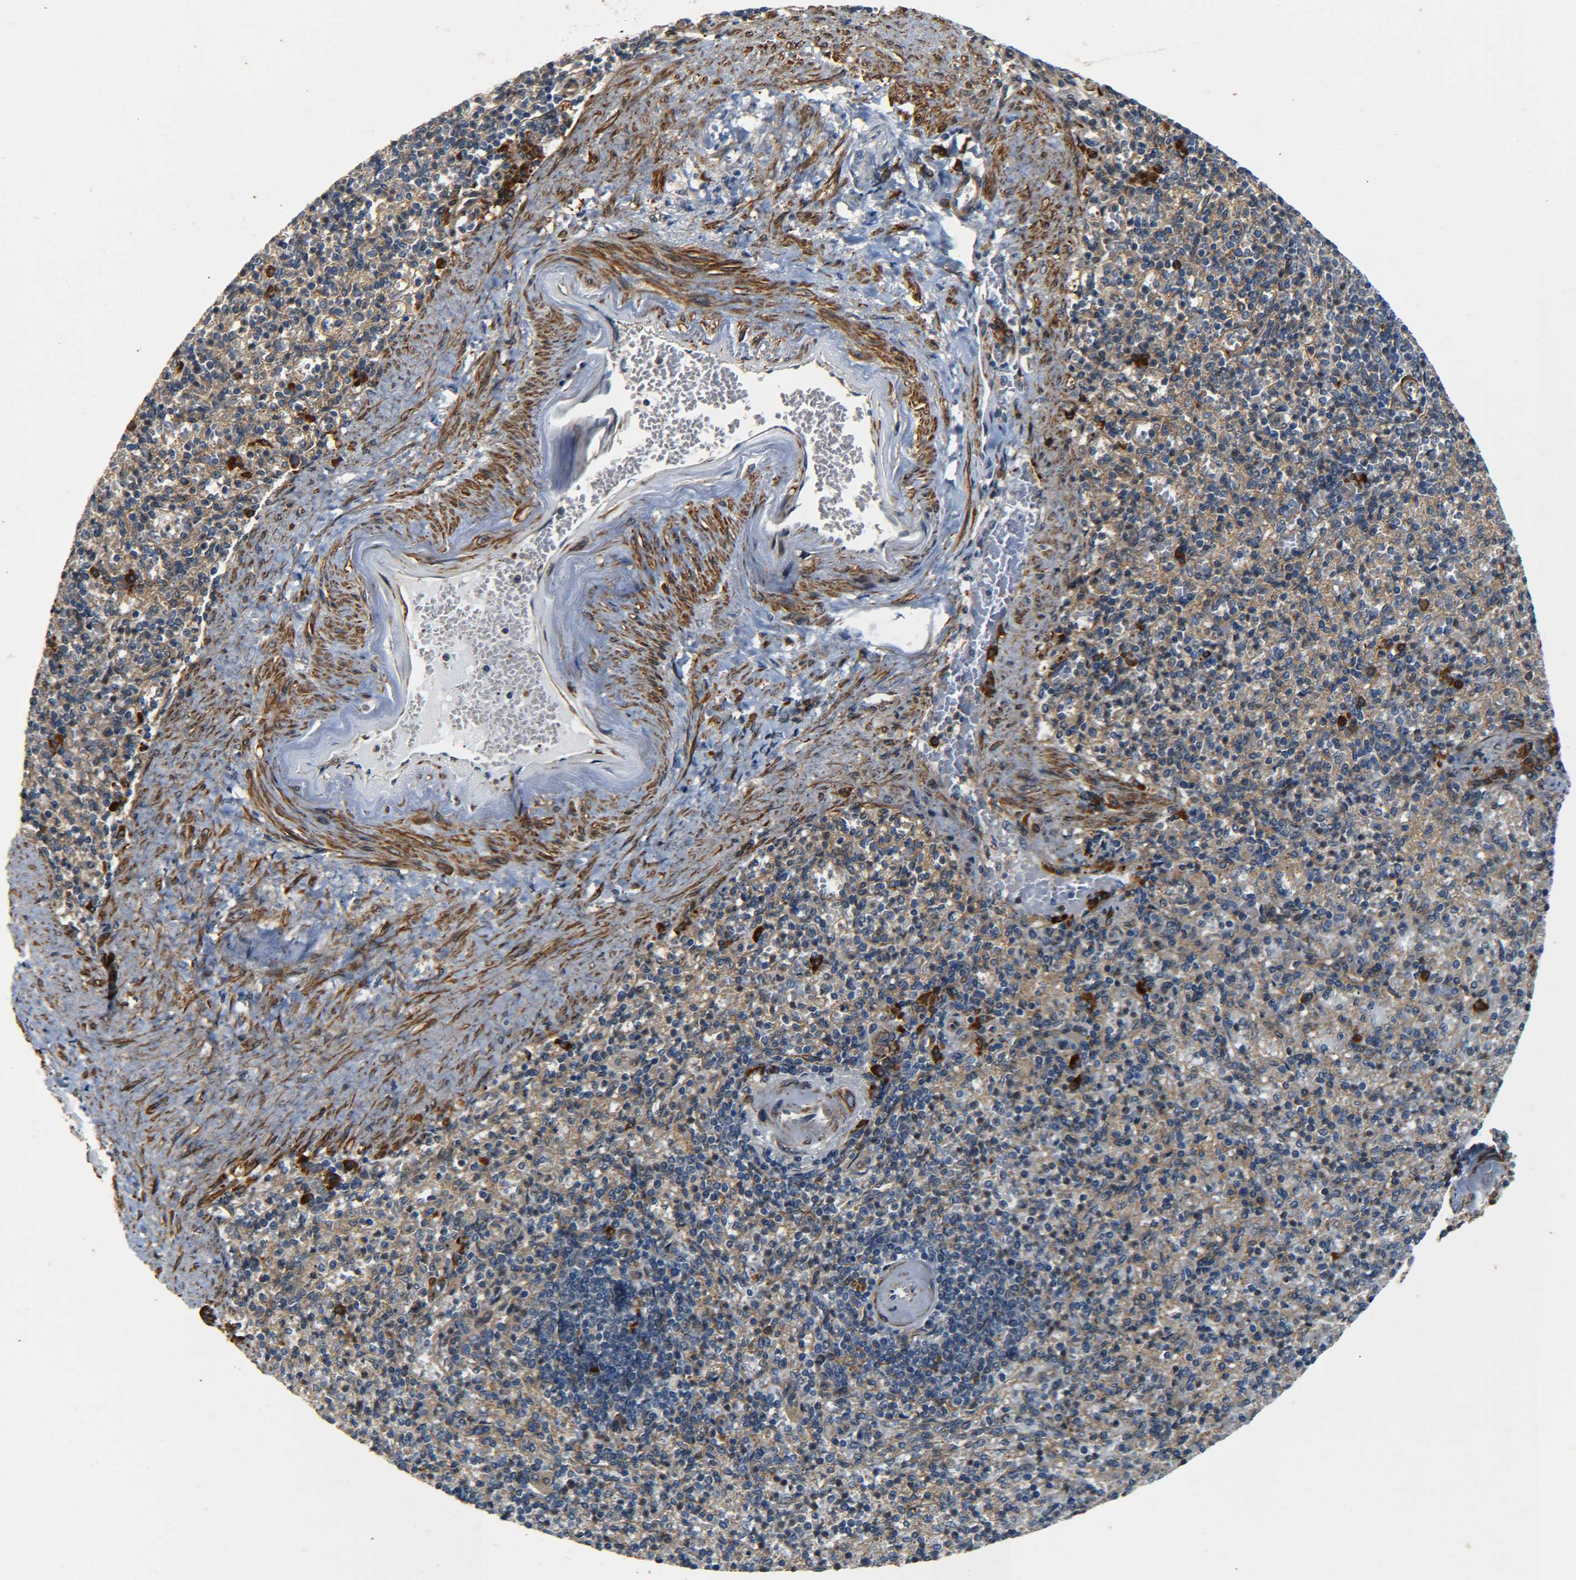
{"staining": {"intensity": "weak", "quantity": ">75%", "location": "cytoplasmic/membranous"}, "tissue": "spleen", "cell_type": "Cells in red pulp", "image_type": "normal", "snomed": [{"axis": "morphology", "description": "Normal tissue, NOS"}, {"axis": "topography", "description": "Spleen"}], "caption": "Unremarkable spleen was stained to show a protein in brown. There is low levels of weak cytoplasmic/membranous staining in approximately >75% of cells in red pulp. (DAB = brown stain, brightfield microscopy at high magnification).", "gene": "MEIS1", "patient": {"sex": "female", "age": 74}}